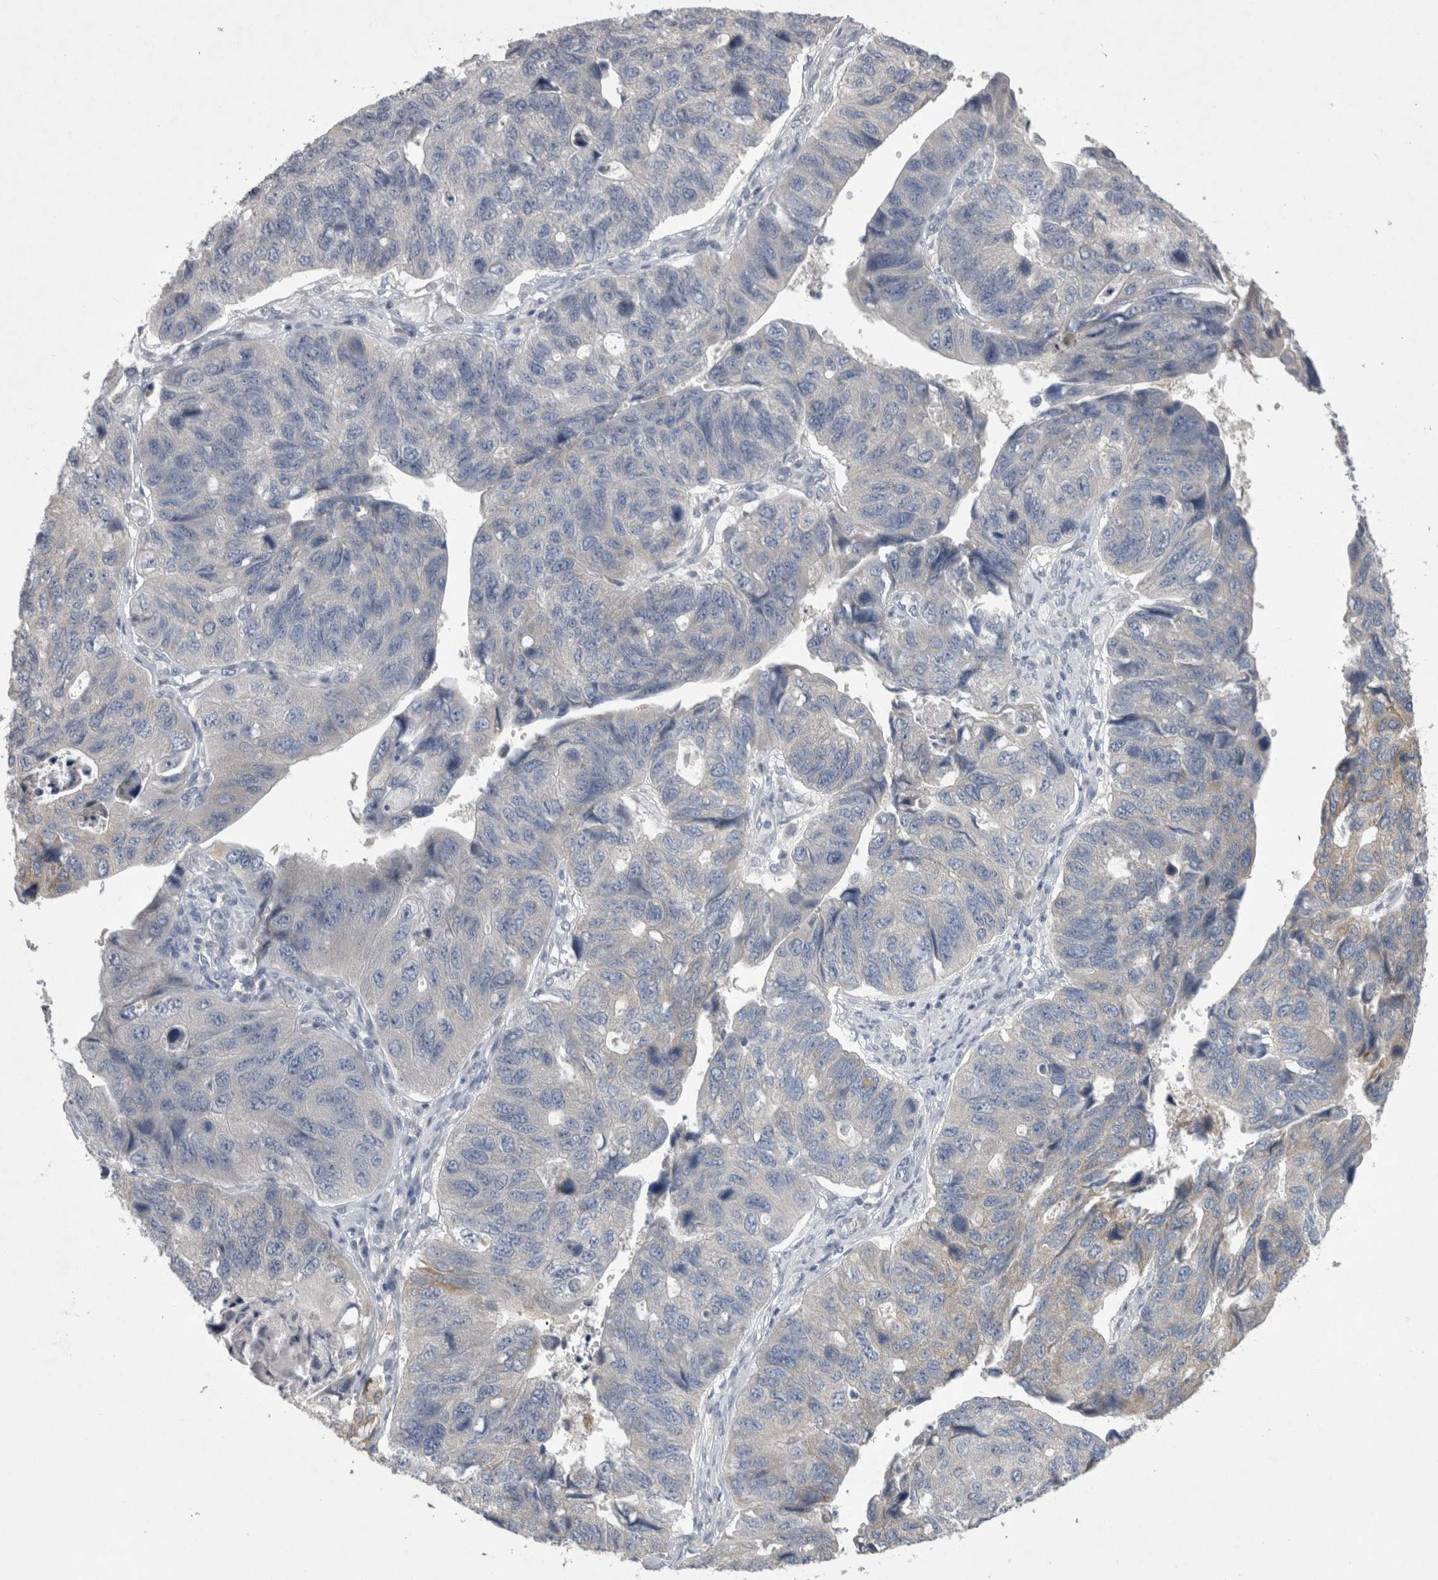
{"staining": {"intensity": "negative", "quantity": "none", "location": "none"}, "tissue": "stomach cancer", "cell_type": "Tumor cells", "image_type": "cancer", "snomed": [{"axis": "morphology", "description": "Adenocarcinoma, NOS"}, {"axis": "topography", "description": "Stomach"}], "caption": "Human stomach cancer (adenocarcinoma) stained for a protein using immunohistochemistry shows no expression in tumor cells.", "gene": "LRRC40", "patient": {"sex": "male", "age": 59}}